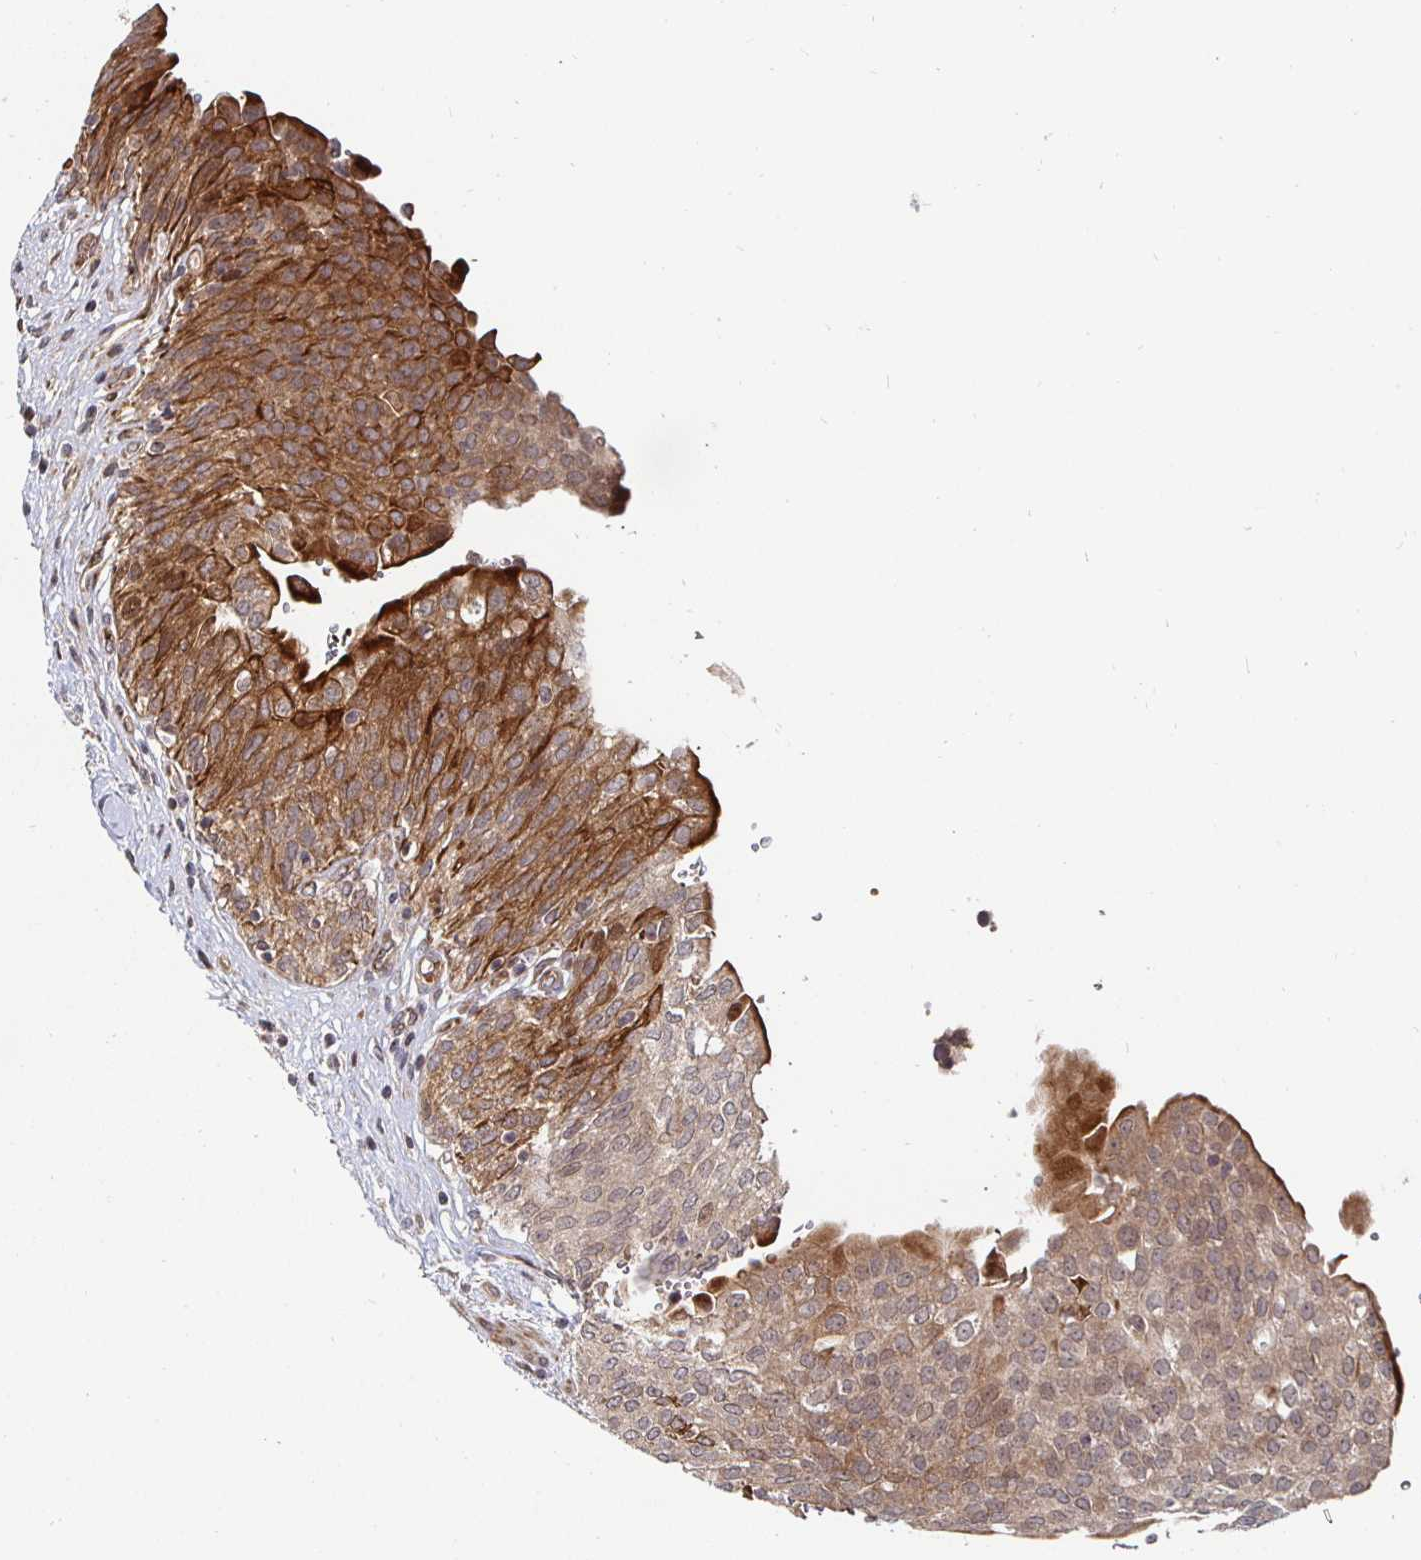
{"staining": {"intensity": "moderate", "quantity": ">75%", "location": "cytoplasmic/membranous"}, "tissue": "urinary bladder", "cell_type": "Urothelial cells", "image_type": "normal", "snomed": [{"axis": "morphology", "description": "Normal tissue, NOS"}, {"axis": "topography", "description": "Urinary bladder"}], "caption": "Moderate cytoplasmic/membranous positivity for a protein is seen in about >75% of urothelial cells of normal urinary bladder using immunohistochemistry (IHC).", "gene": "TBKBP1", "patient": {"sex": "male", "age": 68}}